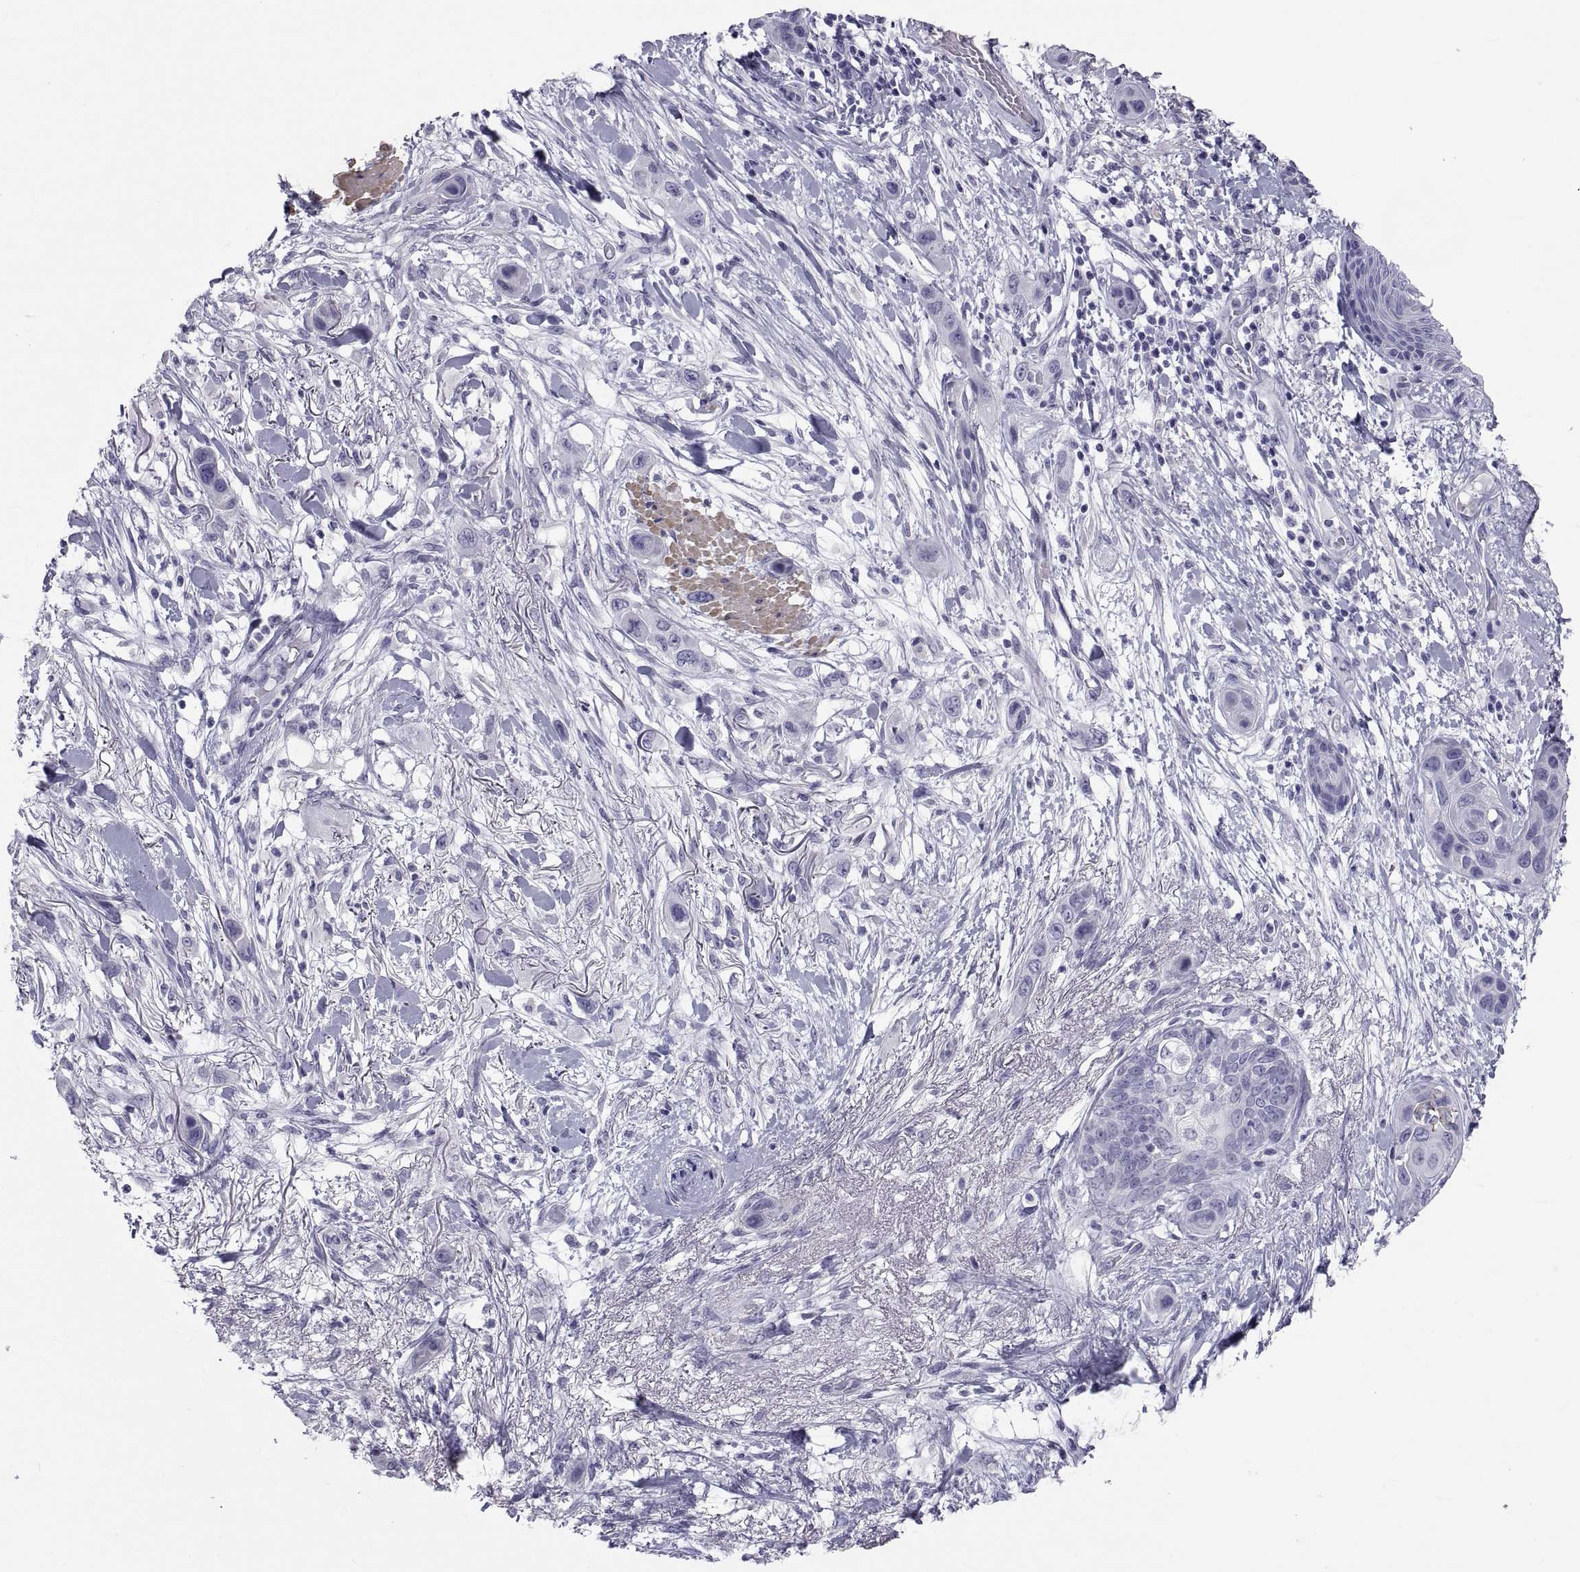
{"staining": {"intensity": "negative", "quantity": "none", "location": "none"}, "tissue": "skin cancer", "cell_type": "Tumor cells", "image_type": "cancer", "snomed": [{"axis": "morphology", "description": "Squamous cell carcinoma, NOS"}, {"axis": "topography", "description": "Skin"}], "caption": "Immunohistochemistry (IHC) photomicrograph of human skin cancer (squamous cell carcinoma) stained for a protein (brown), which demonstrates no positivity in tumor cells. (Brightfield microscopy of DAB (3,3'-diaminobenzidine) immunohistochemistry at high magnification).", "gene": "MAGEB1", "patient": {"sex": "male", "age": 79}}